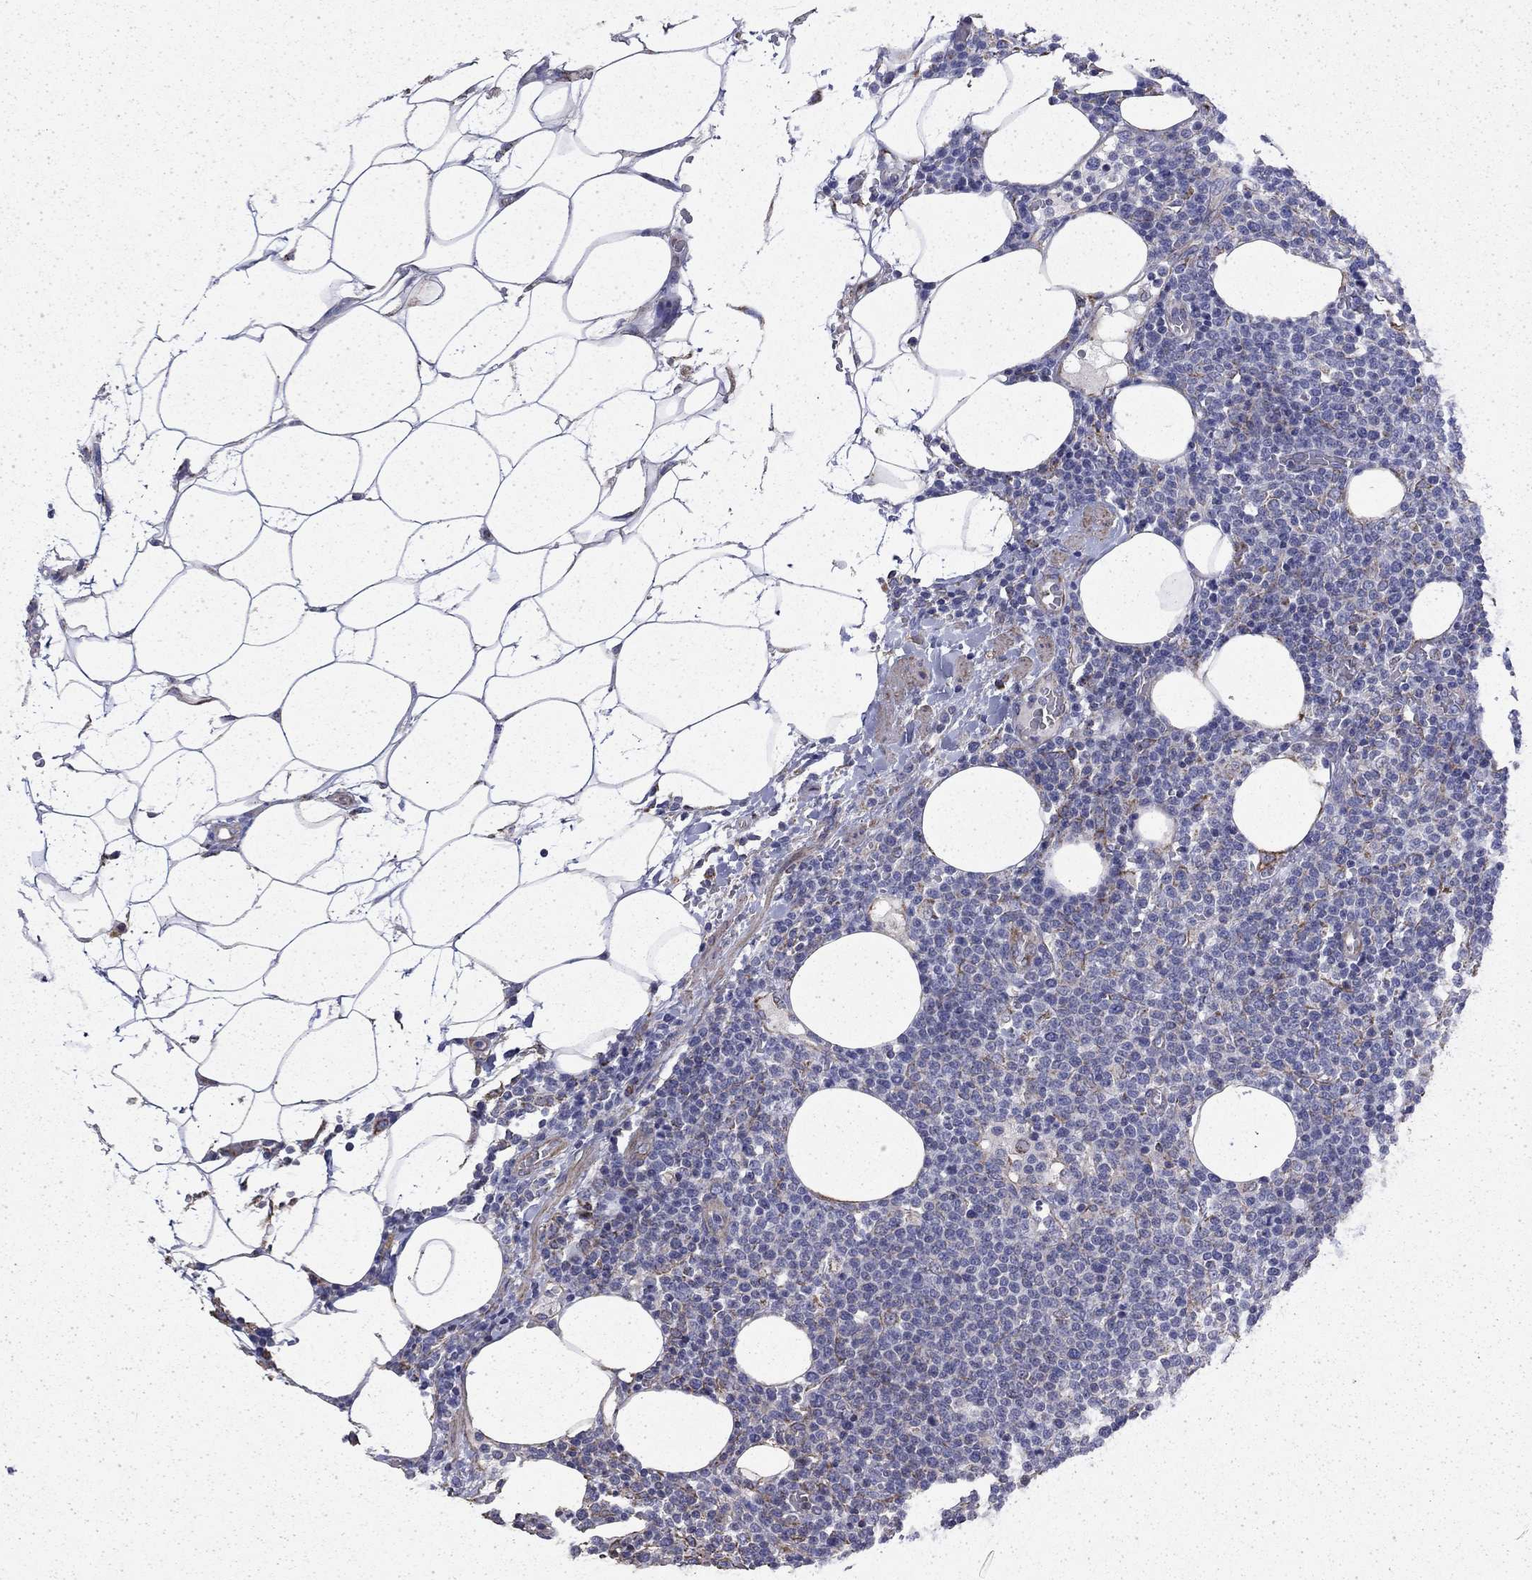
{"staining": {"intensity": "negative", "quantity": "none", "location": "none"}, "tissue": "lymphoma", "cell_type": "Tumor cells", "image_type": "cancer", "snomed": [{"axis": "morphology", "description": "Malignant lymphoma, non-Hodgkin's type, High grade"}, {"axis": "topography", "description": "Lymph node"}], "caption": "The image demonstrates no staining of tumor cells in lymphoma.", "gene": "DTNA", "patient": {"sex": "male", "age": 61}}